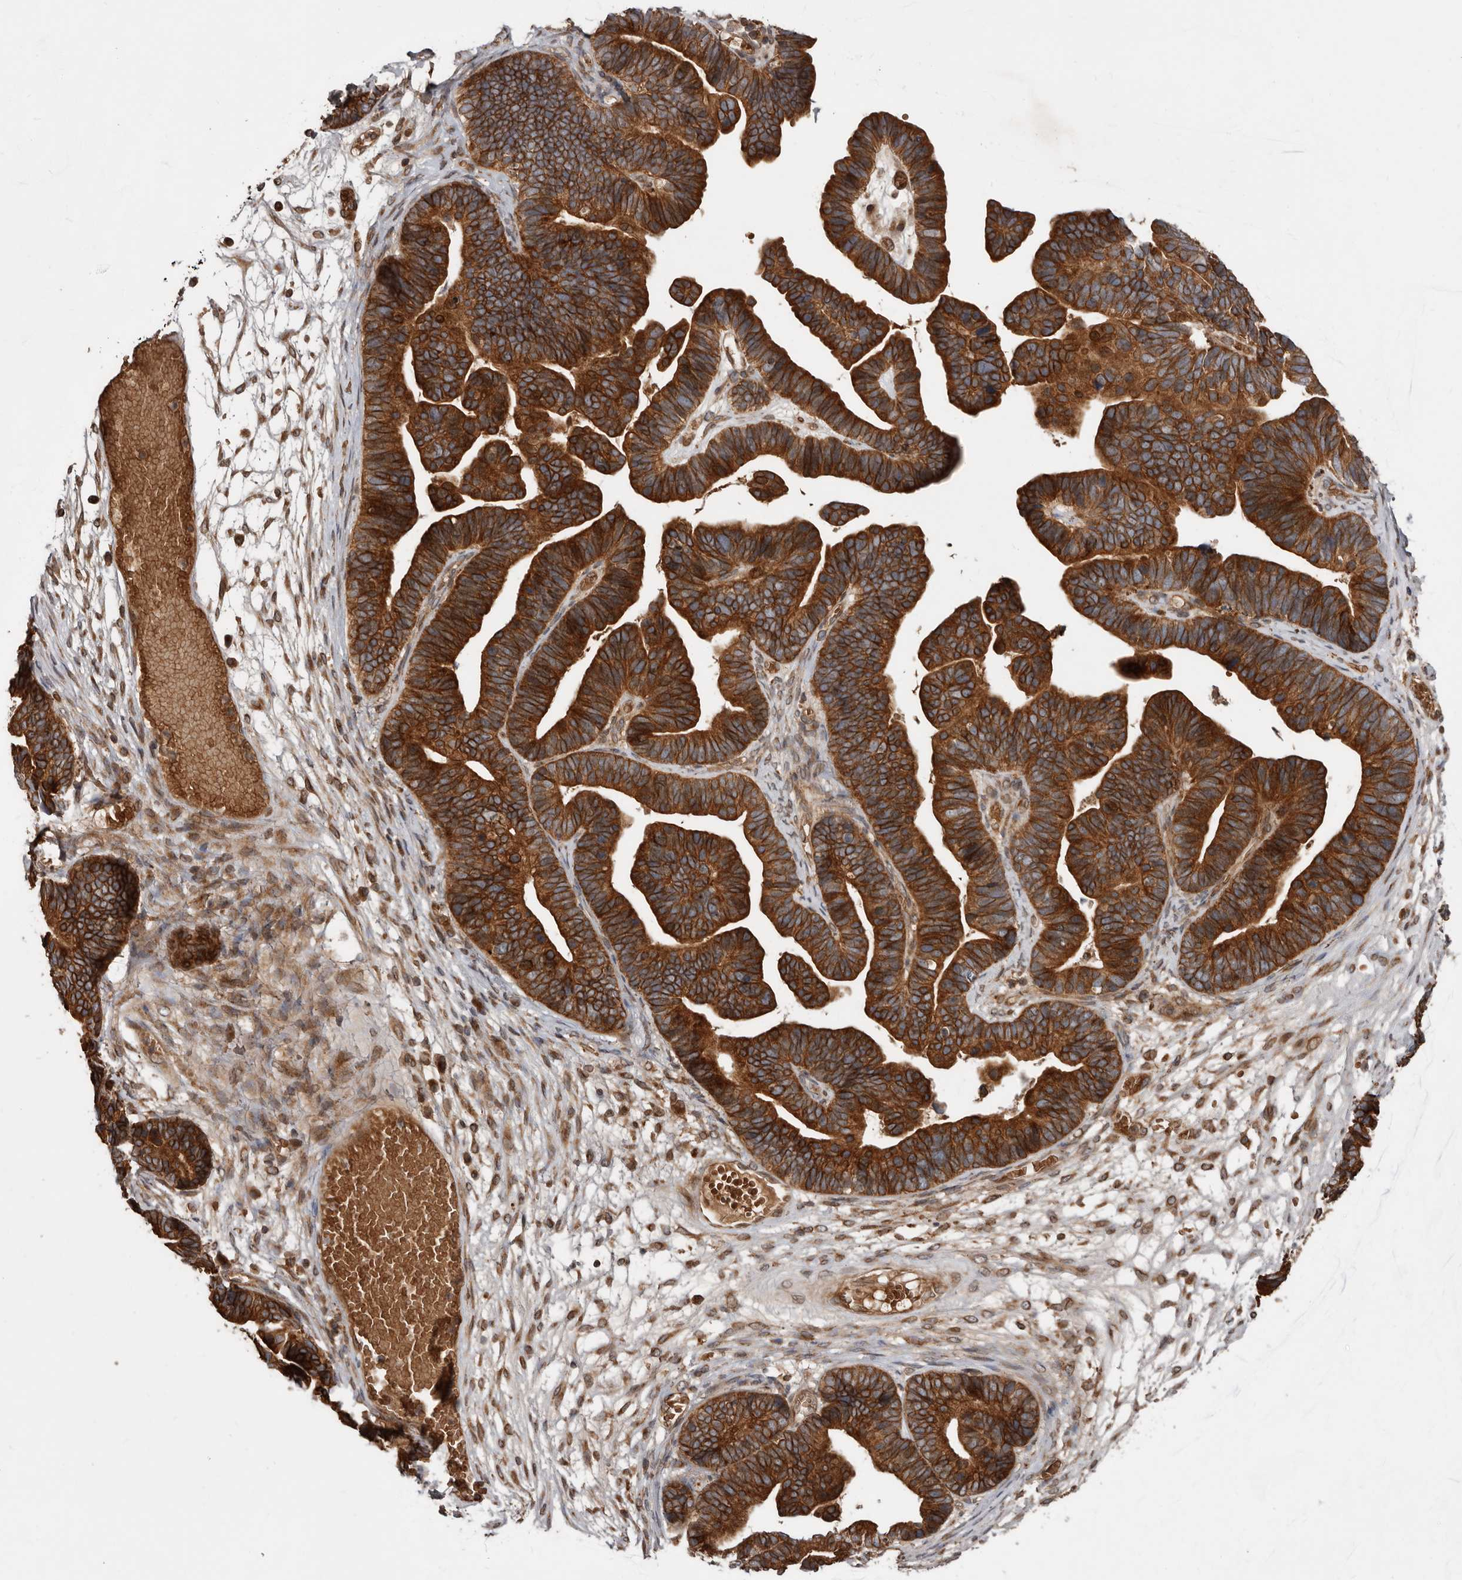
{"staining": {"intensity": "strong", "quantity": ">75%", "location": "cytoplasmic/membranous"}, "tissue": "ovarian cancer", "cell_type": "Tumor cells", "image_type": "cancer", "snomed": [{"axis": "morphology", "description": "Cystadenocarcinoma, serous, NOS"}, {"axis": "topography", "description": "Ovary"}], "caption": "Immunohistochemical staining of human ovarian cancer reveals high levels of strong cytoplasmic/membranous positivity in about >75% of tumor cells.", "gene": "STK36", "patient": {"sex": "female", "age": 56}}